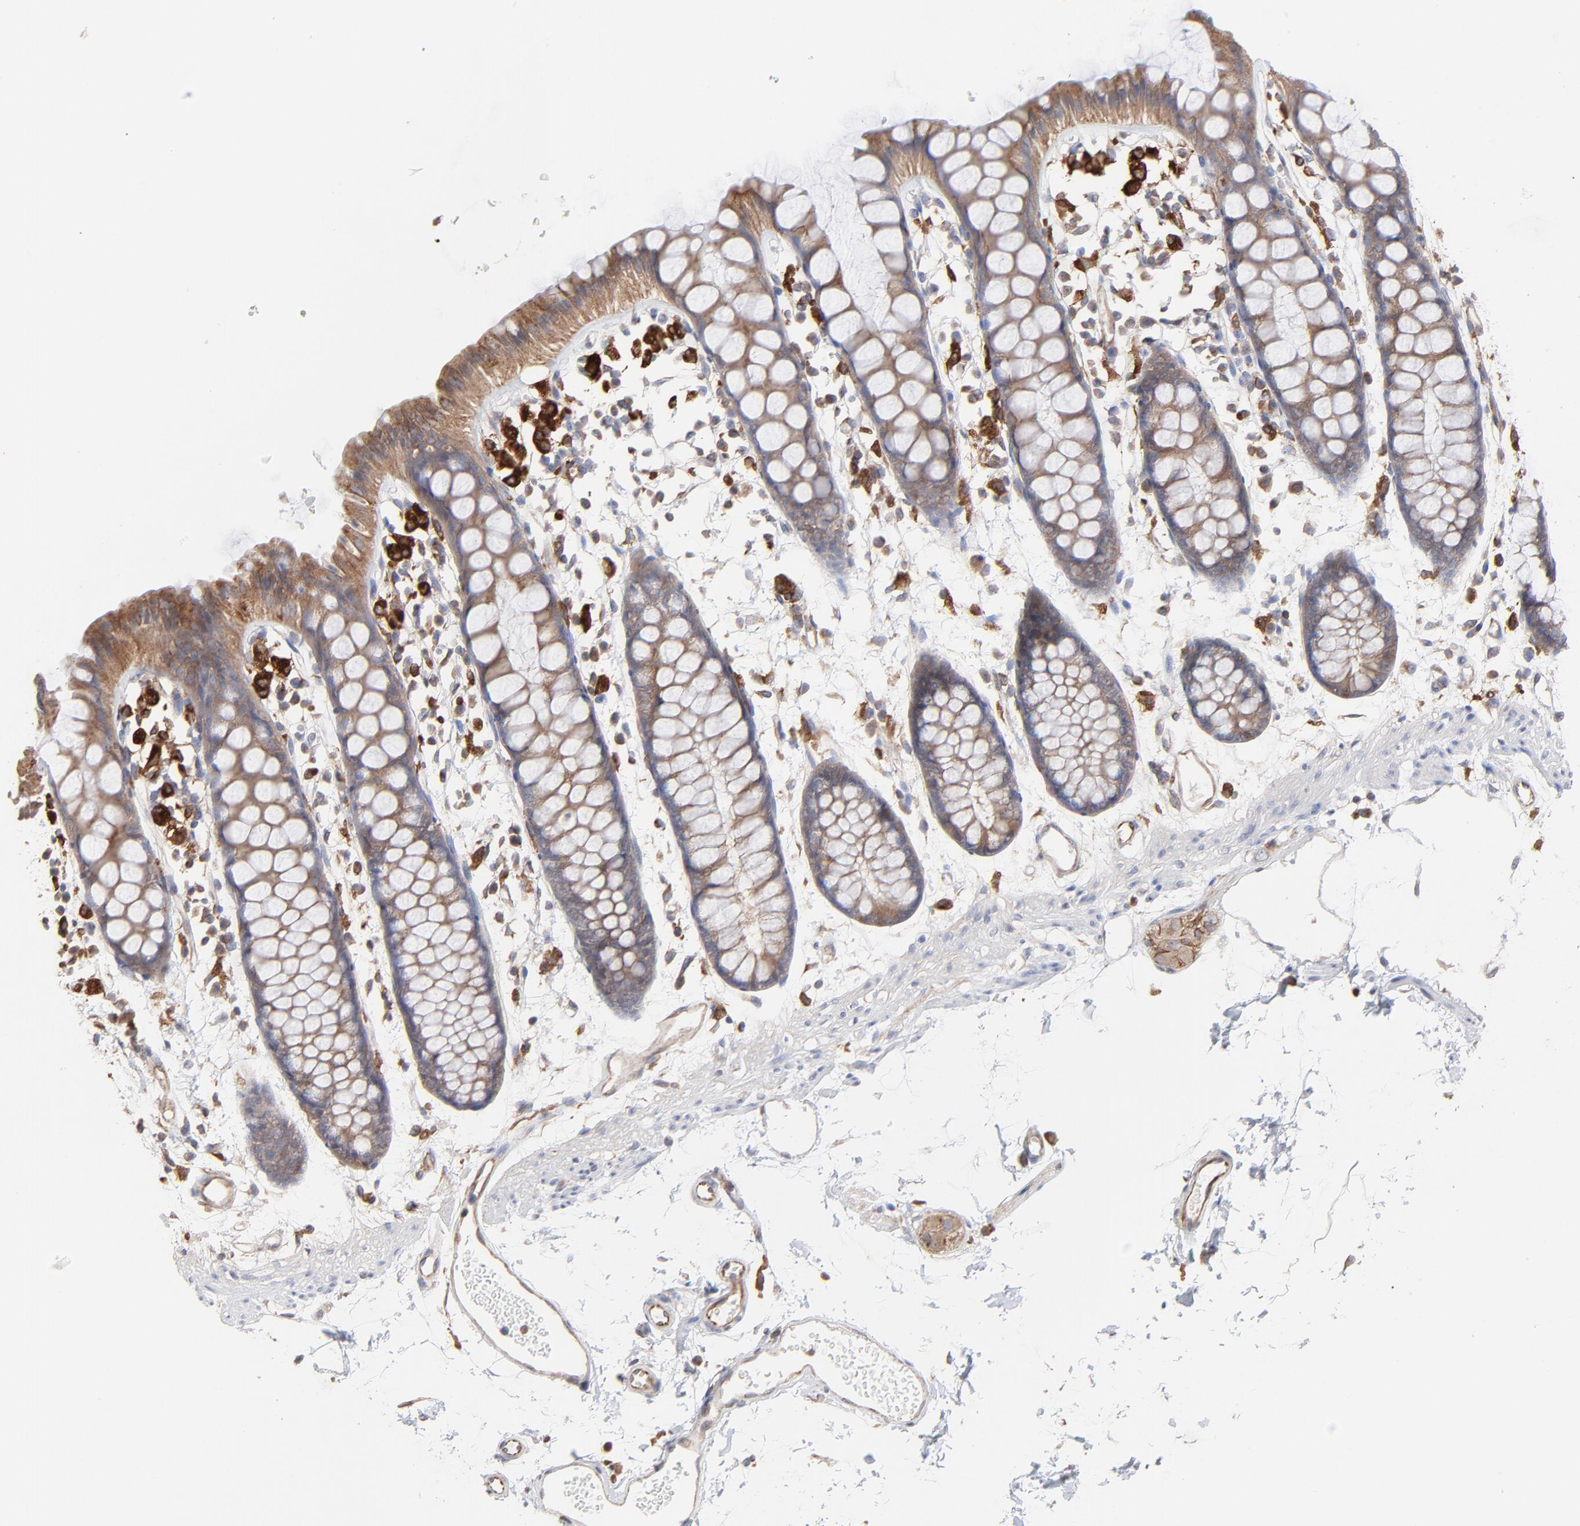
{"staining": {"intensity": "moderate", "quantity": ">75%", "location": "cytoplasmic/membranous"}, "tissue": "rectum", "cell_type": "Glandular cells", "image_type": "normal", "snomed": [{"axis": "morphology", "description": "Normal tissue, NOS"}, {"axis": "topography", "description": "Rectum"}], "caption": "A high-resolution micrograph shows immunohistochemistry (IHC) staining of benign rectum, which shows moderate cytoplasmic/membranous positivity in approximately >75% of glandular cells. Nuclei are stained in blue.", "gene": "RAB9A", "patient": {"sex": "female", "age": 66}}